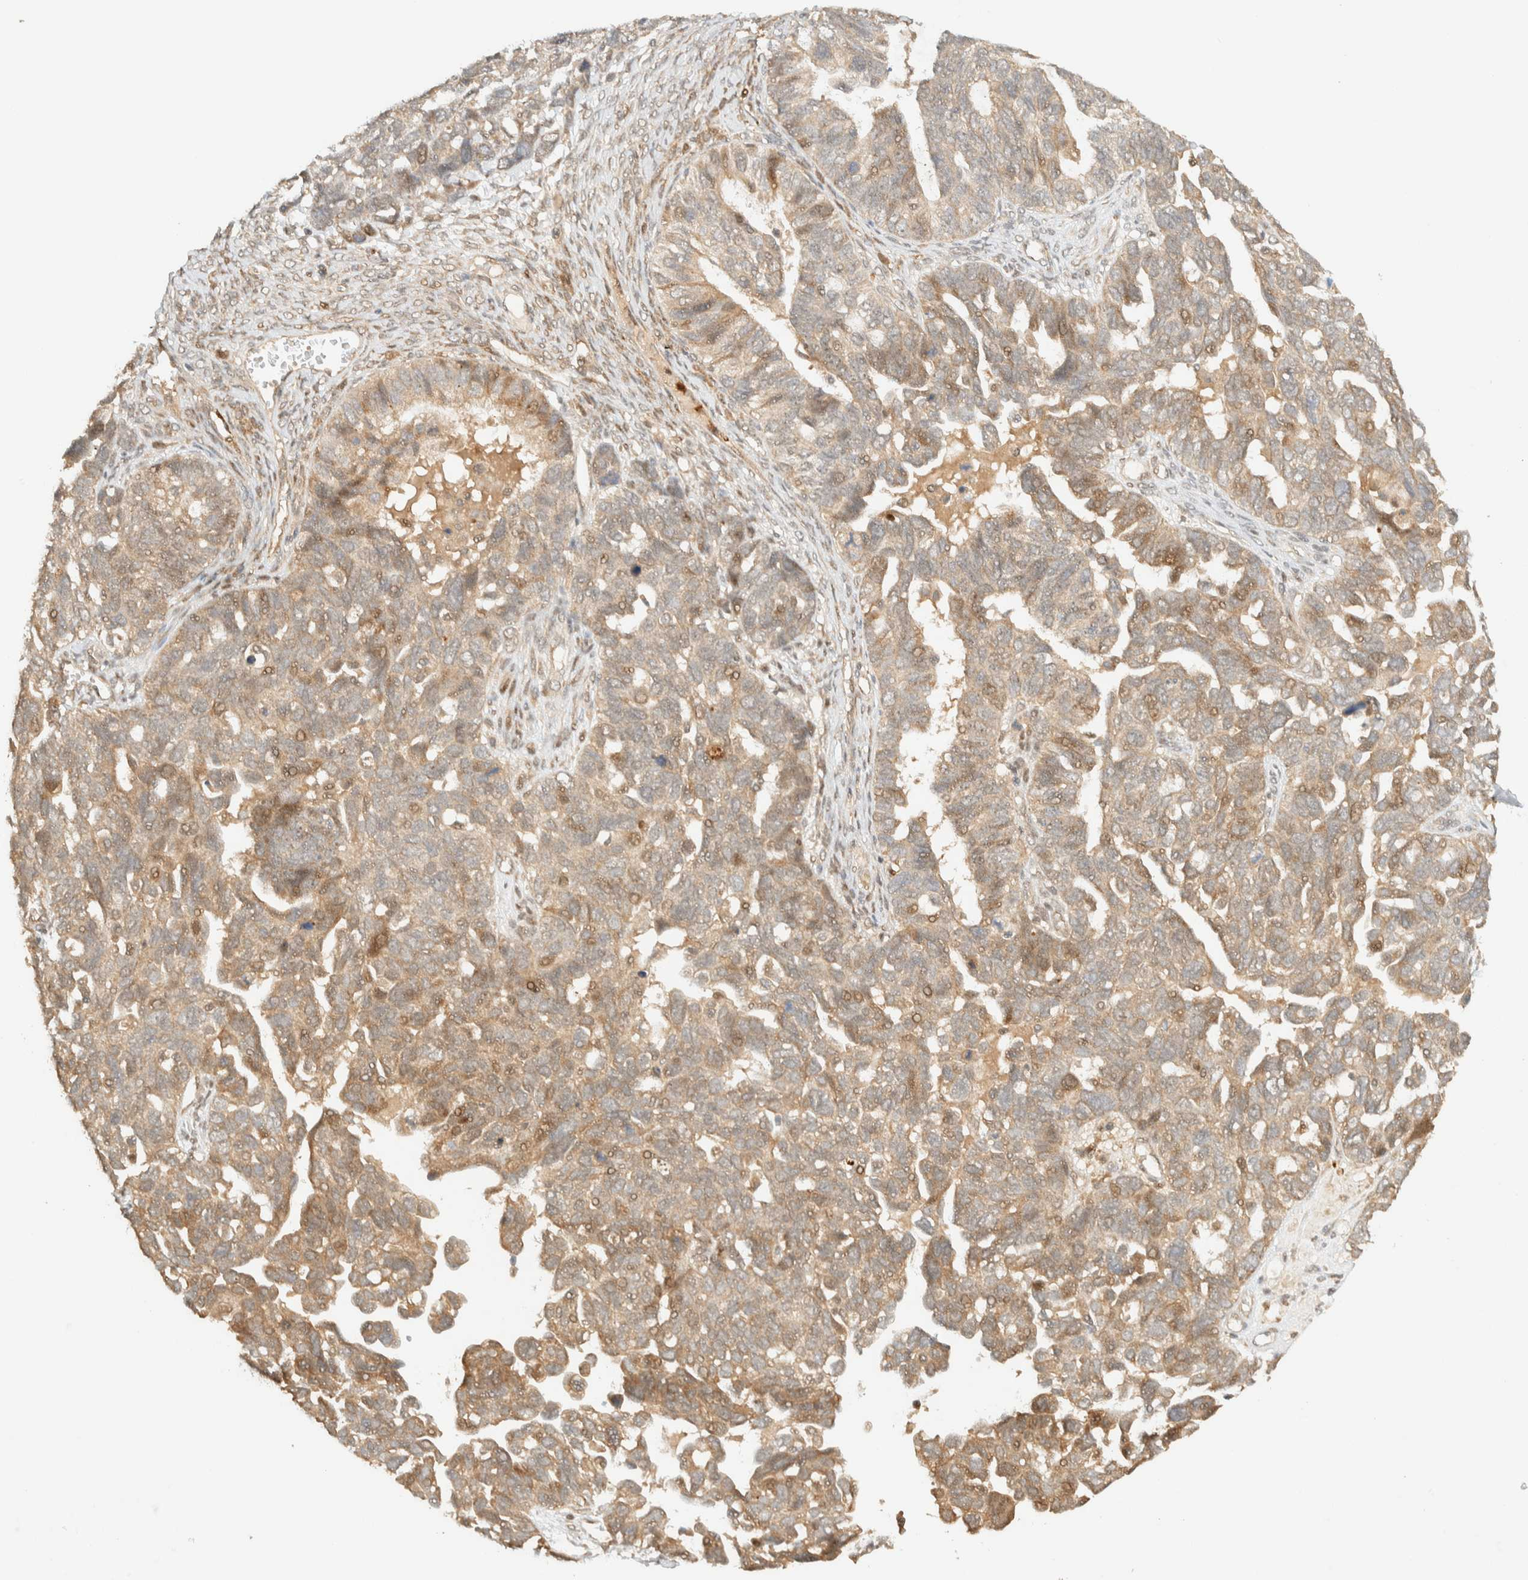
{"staining": {"intensity": "weak", "quantity": ">75%", "location": "cytoplasmic/membranous"}, "tissue": "ovarian cancer", "cell_type": "Tumor cells", "image_type": "cancer", "snomed": [{"axis": "morphology", "description": "Cystadenocarcinoma, serous, NOS"}, {"axis": "topography", "description": "Ovary"}], "caption": "Serous cystadenocarcinoma (ovarian) was stained to show a protein in brown. There is low levels of weak cytoplasmic/membranous positivity in about >75% of tumor cells. The staining was performed using DAB (3,3'-diaminobenzidine), with brown indicating positive protein expression. Nuclei are stained blue with hematoxylin.", "gene": "ZBTB34", "patient": {"sex": "female", "age": 79}}